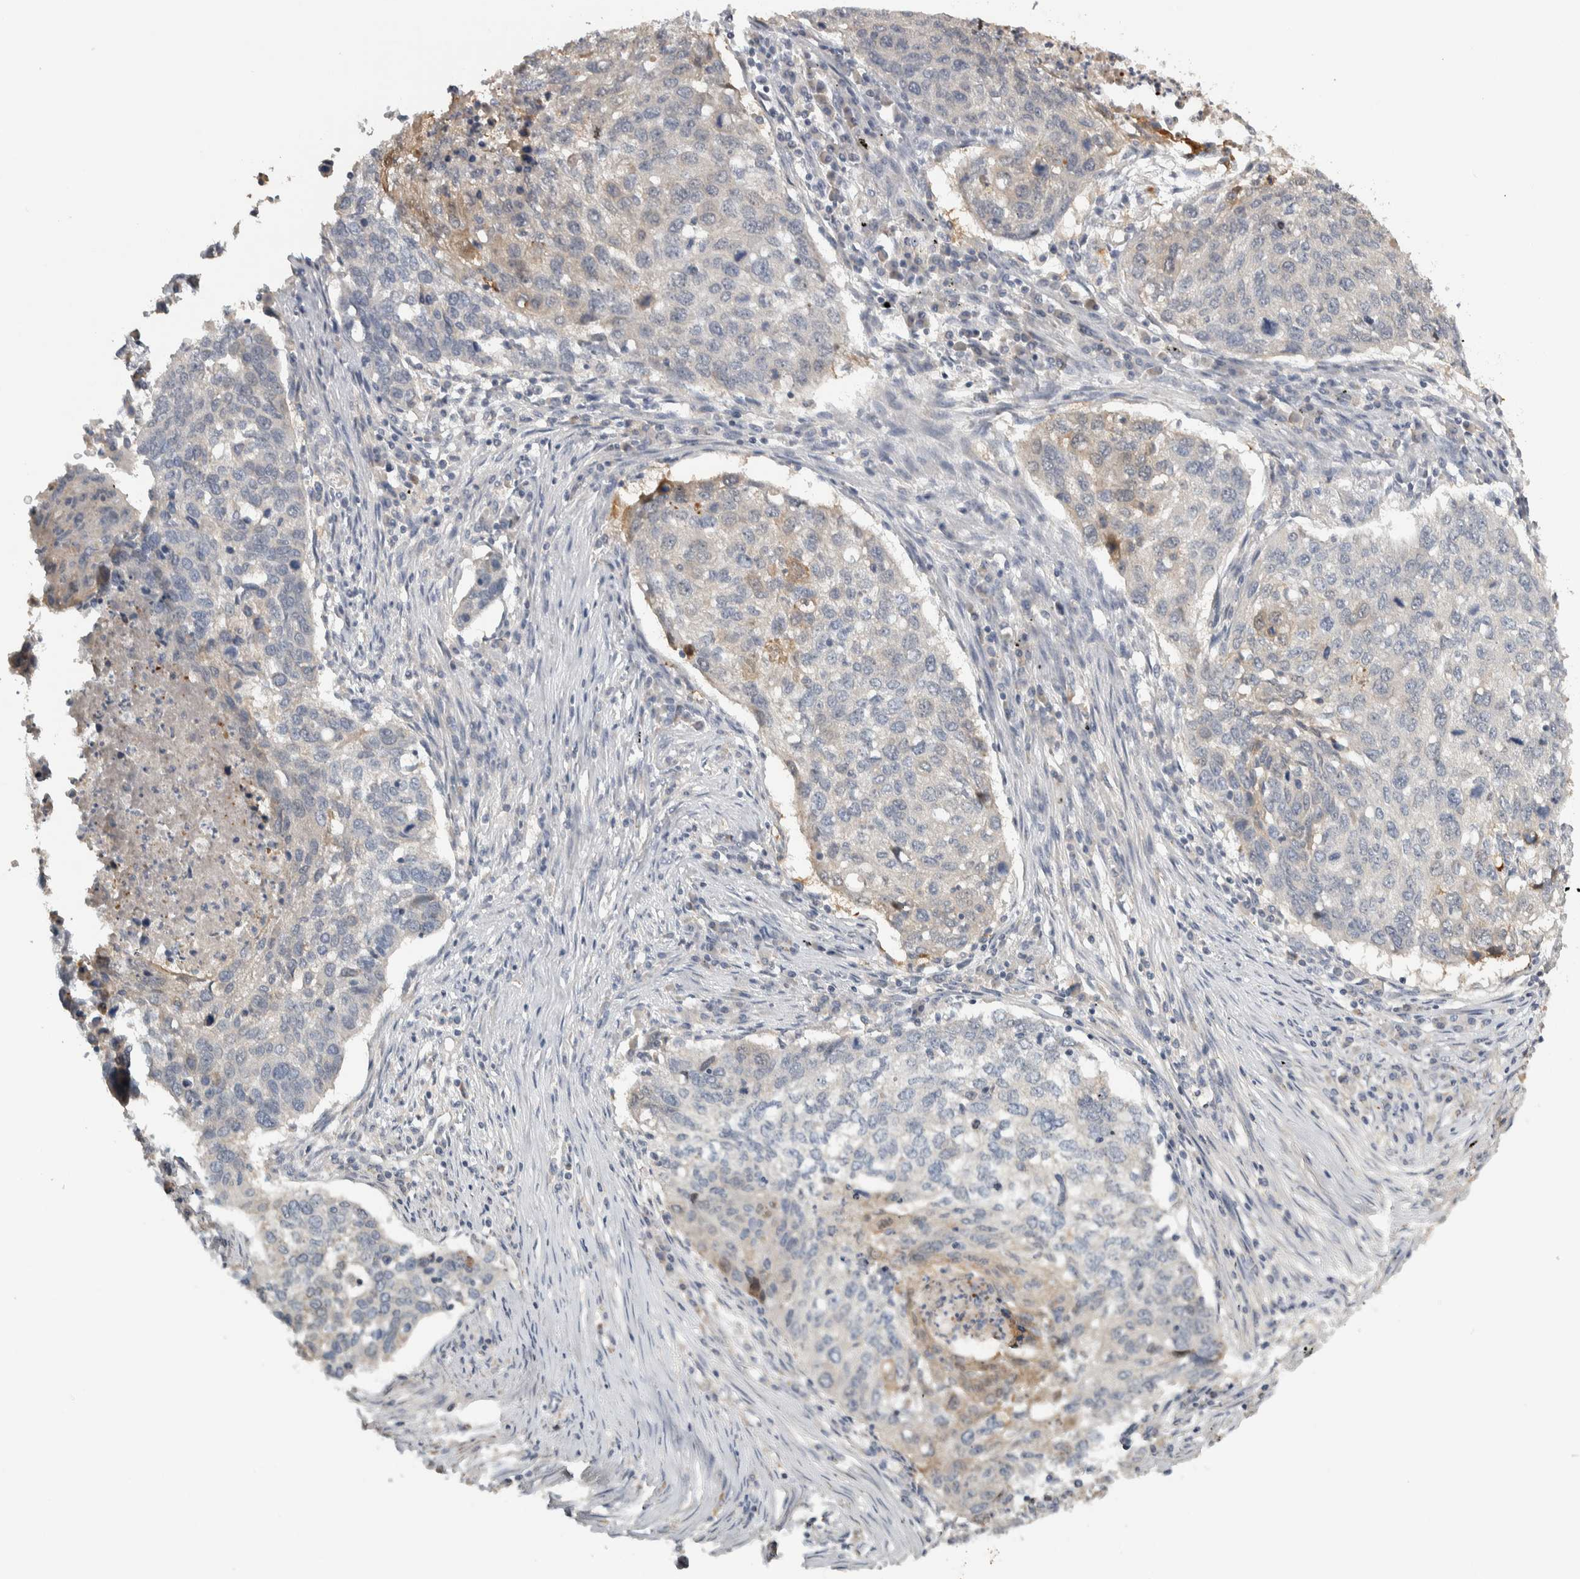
{"staining": {"intensity": "weak", "quantity": "<25%", "location": "cytoplasmic/membranous"}, "tissue": "lung cancer", "cell_type": "Tumor cells", "image_type": "cancer", "snomed": [{"axis": "morphology", "description": "Squamous cell carcinoma, NOS"}, {"axis": "topography", "description": "Lung"}], "caption": "Tumor cells show no significant protein positivity in lung cancer. (Stains: DAB (3,3'-diaminobenzidine) immunohistochemistry with hematoxylin counter stain, Microscopy: brightfield microscopy at high magnification).", "gene": "EIF3H", "patient": {"sex": "female", "age": 63}}